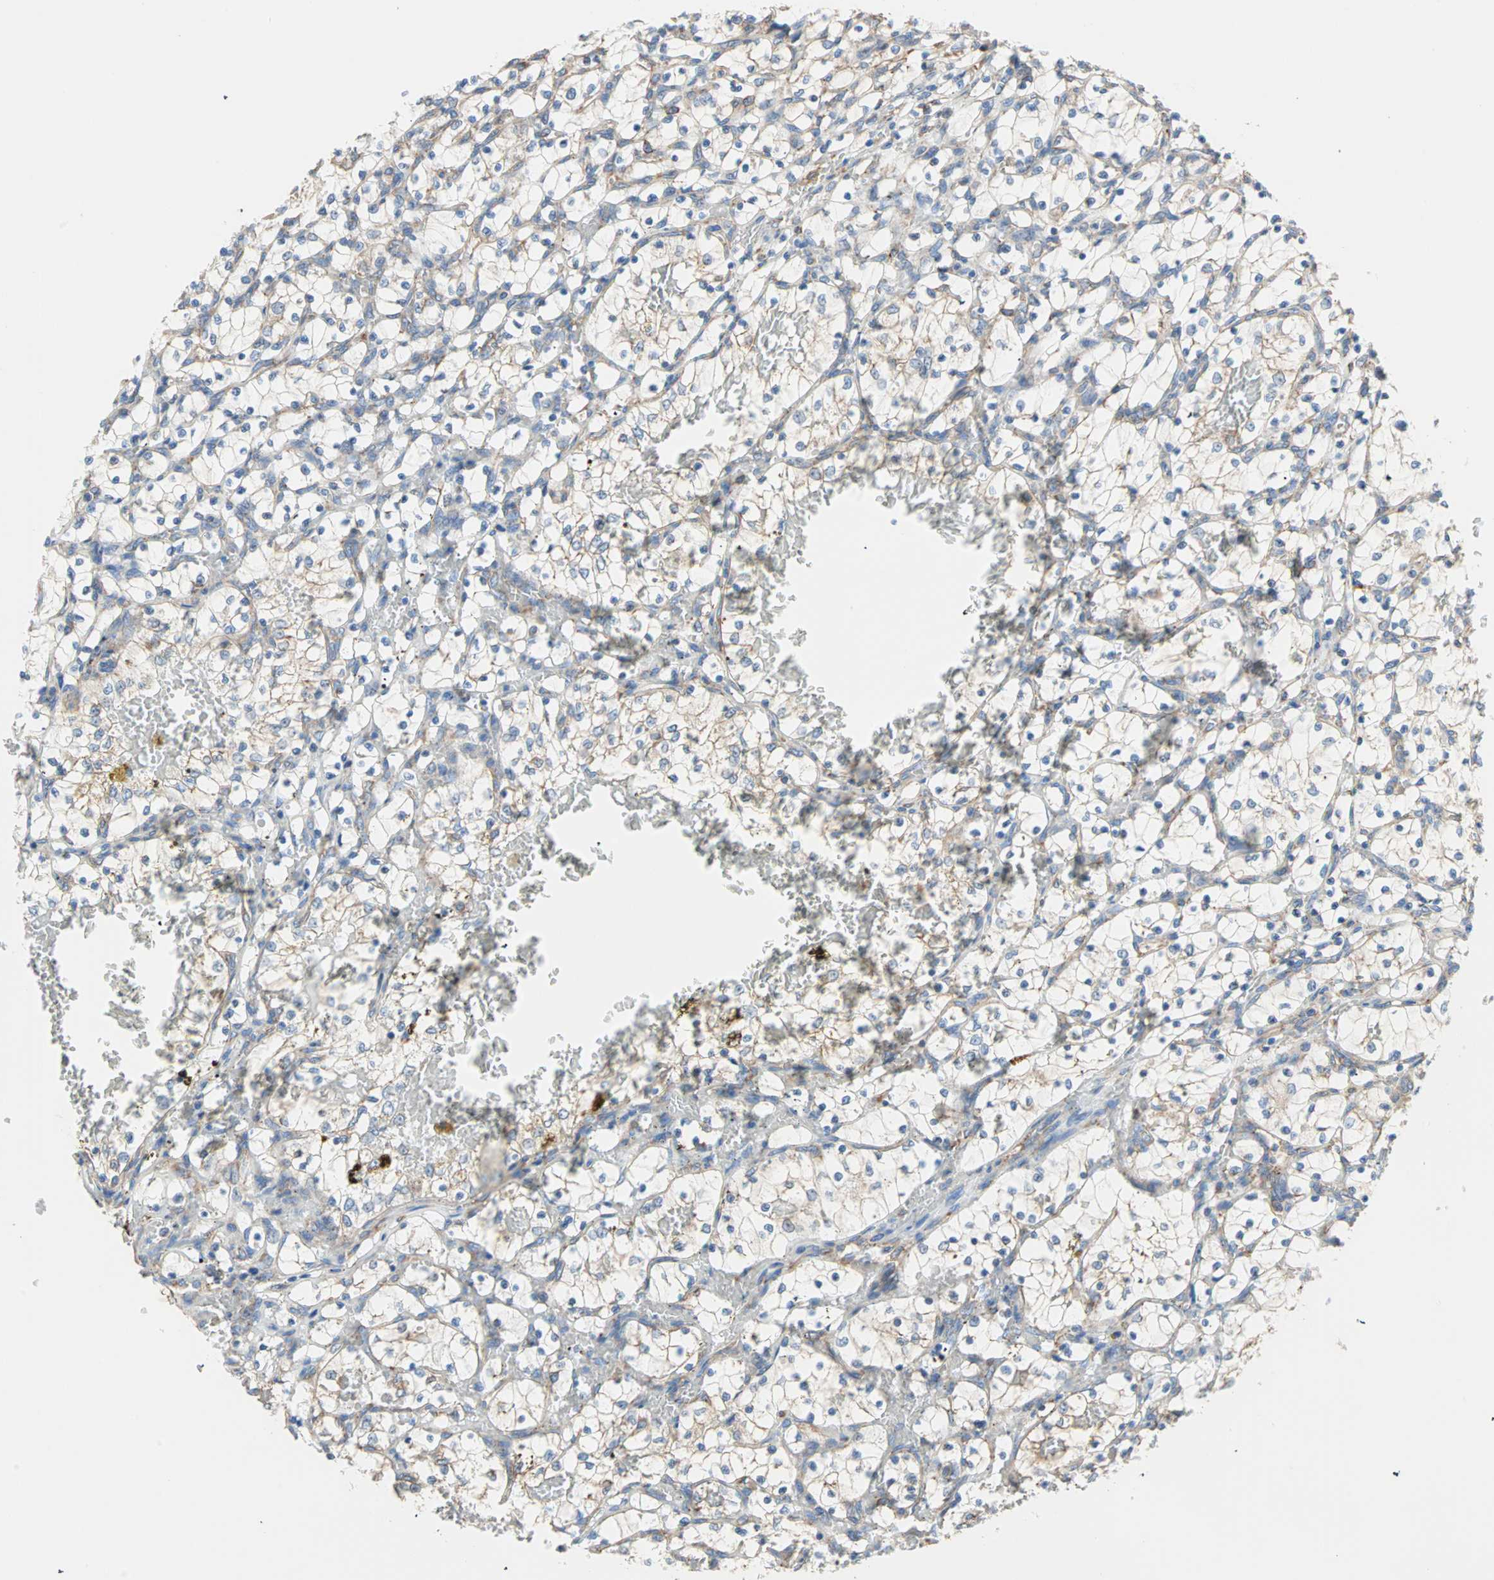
{"staining": {"intensity": "weak", "quantity": ">75%", "location": "cytoplasmic/membranous"}, "tissue": "renal cancer", "cell_type": "Tumor cells", "image_type": "cancer", "snomed": [{"axis": "morphology", "description": "Adenocarcinoma, NOS"}, {"axis": "topography", "description": "Kidney"}], "caption": "Weak cytoplasmic/membranous staining is appreciated in about >75% of tumor cells in adenocarcinoma (renal). (IHC, brightfield microscopy, high magnification).", "gene": "PLCXD1", "patient": {"sex": "female", "age": 69}}